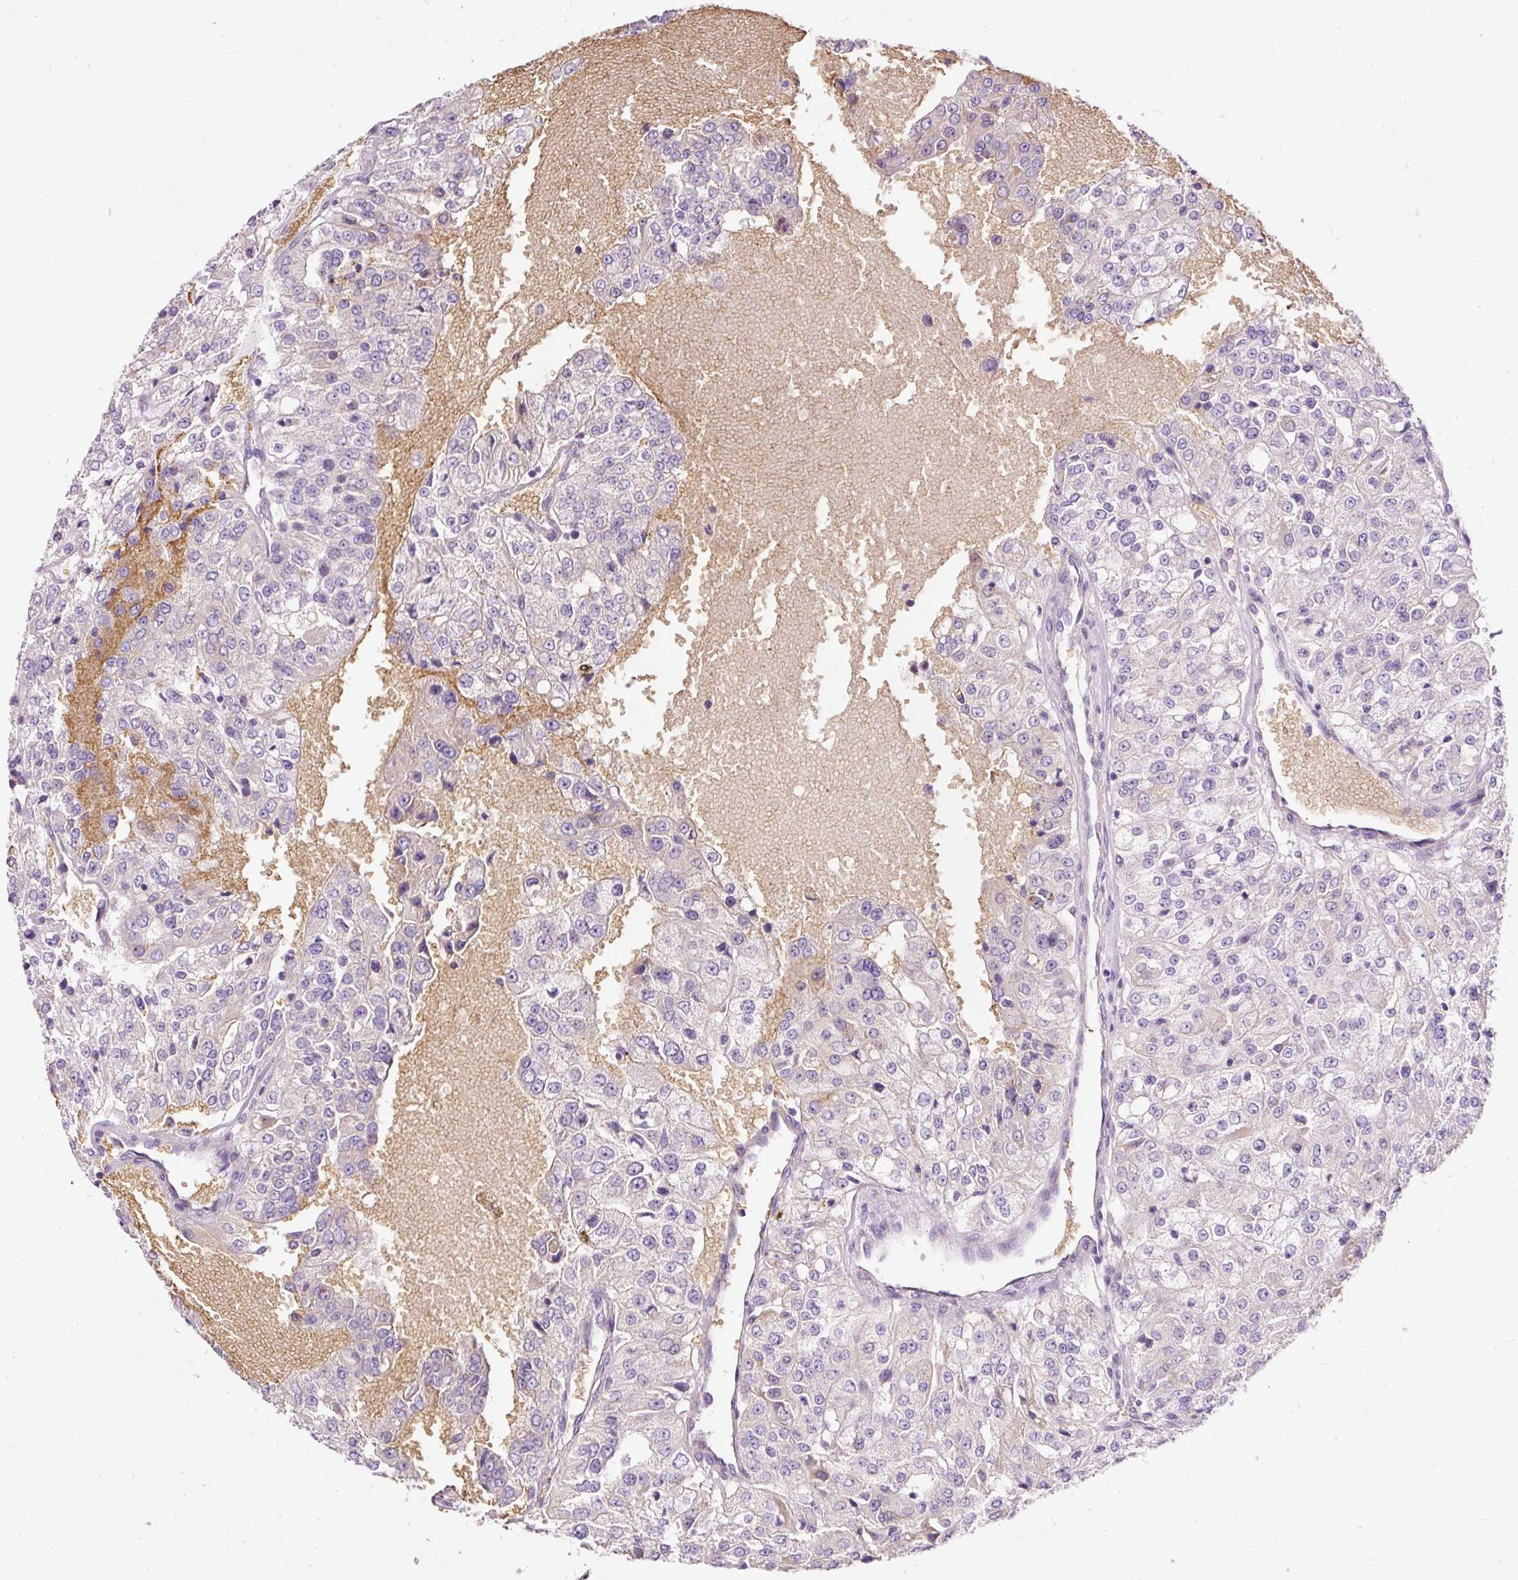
{"staining": {"intensity": "negative", "quantity": "none", "location": "none"}, "tissue": "renal cancer", "cell_type": "Tumor cells", "image_type": "cancer", "snomed": [{"axis": "morphology", "description": "Adenocarcinoma, NOS"}, {"axis": "topography", "description": "Kidney"}], "caption": "Renal cancer (adenocarcinoma) stained for a protein using immunohistochemistry reveals no positivity tumor cells.", "gene": "PRRC2A", "patient": {"sex": "female", "age": 63}}